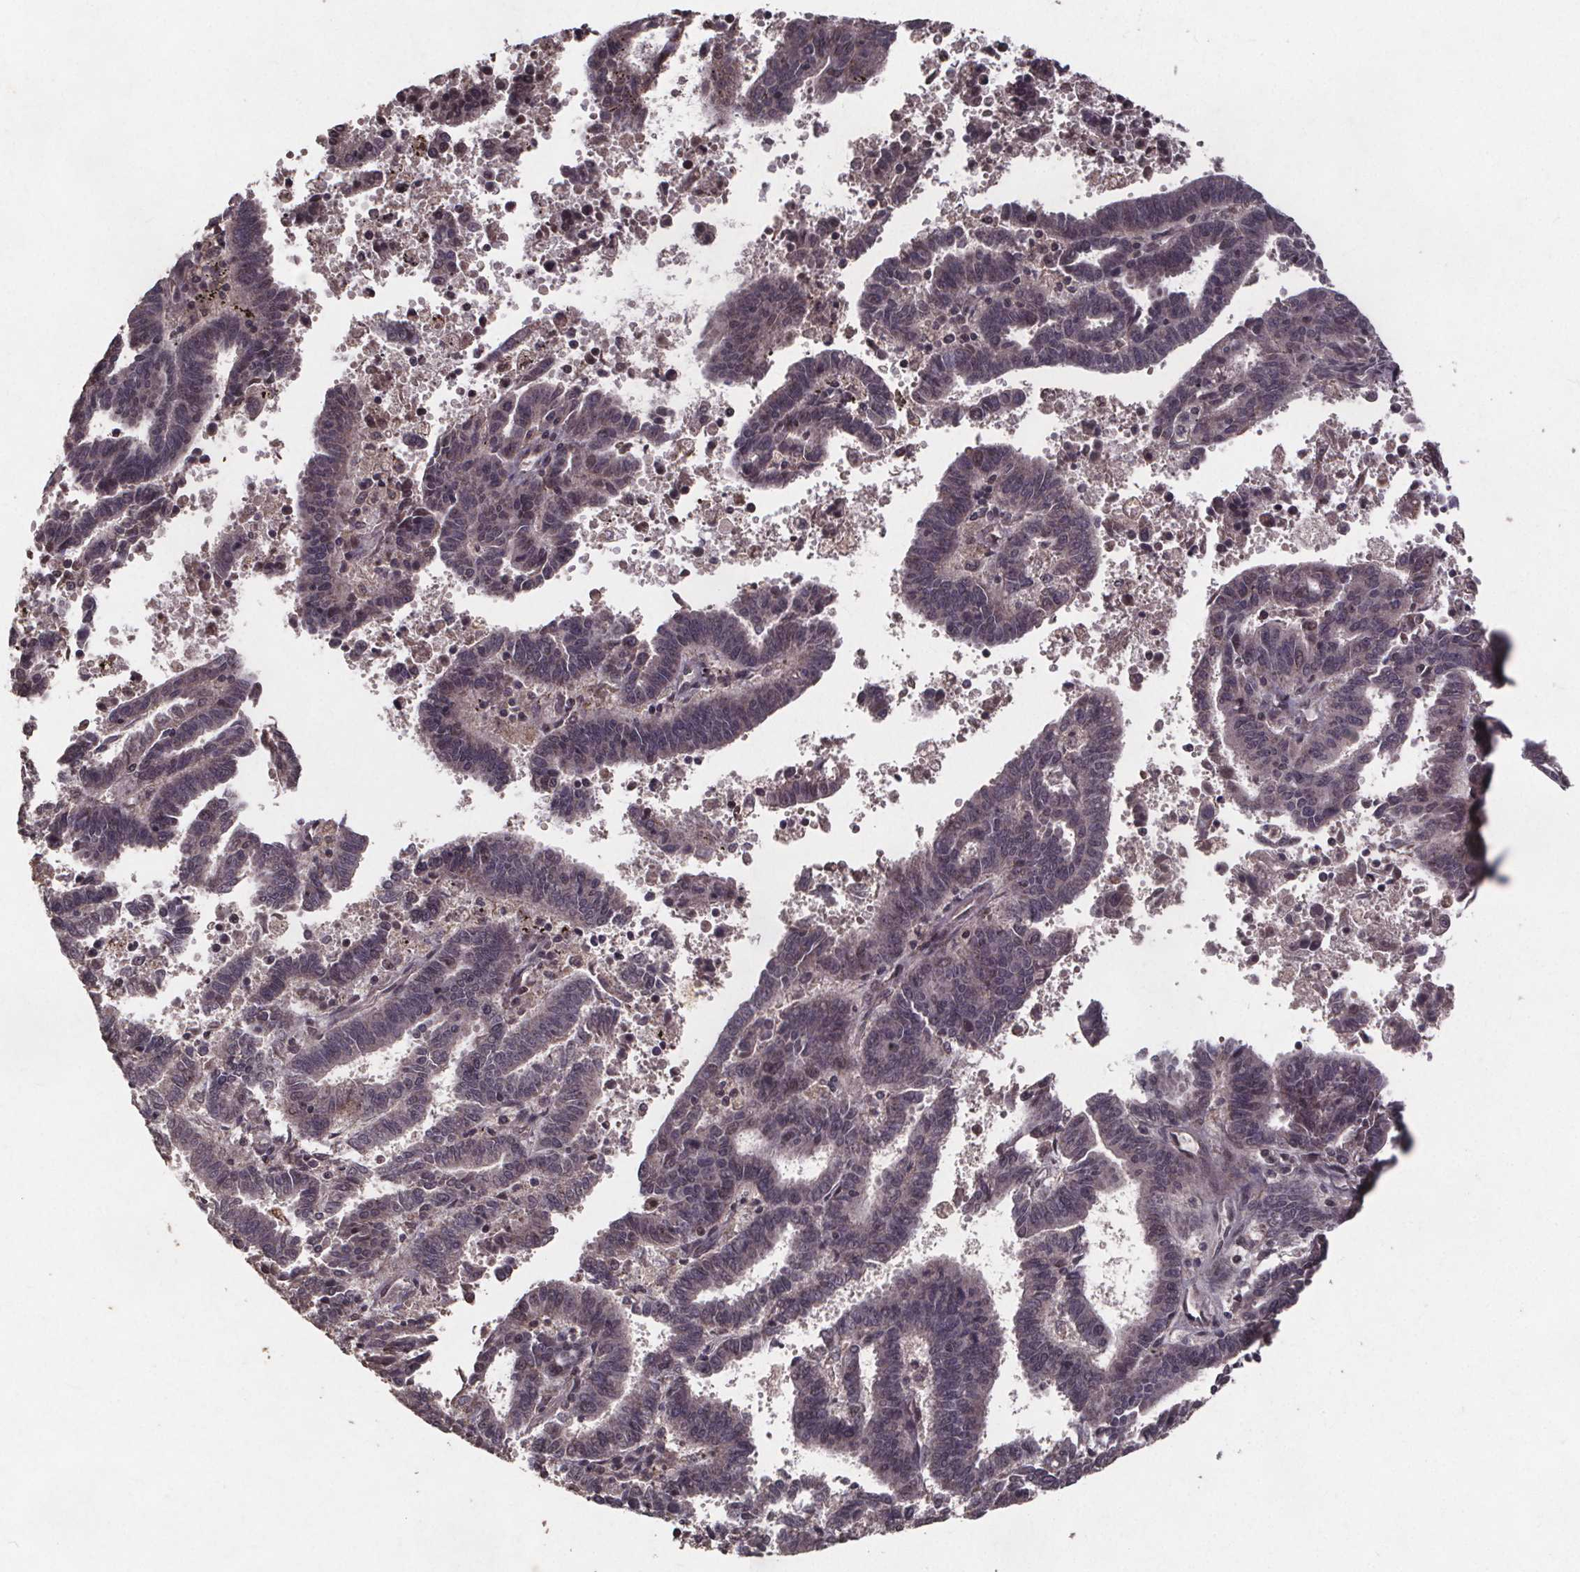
{"staining": {"intensity": "weak", "quantity": "<25%", "location": "nuclear"}, "tissue": "endometrial cancer", "cell_type": "Tumor cells", "image_type": "cancer", "snomed": [{"axis": "morphology", "description": "Adenocarcinoma, NOS"}, {"axis": "topography", "description": "Uterus"}], "caption": "A high-resolution image shows immunohistochemistry (IHC) staining of endometrial adenocarcinoma, which displays no significant positivity in tumor cells.", "gene": "GPX3", "patient": {"sex": "female", "age": 83}}